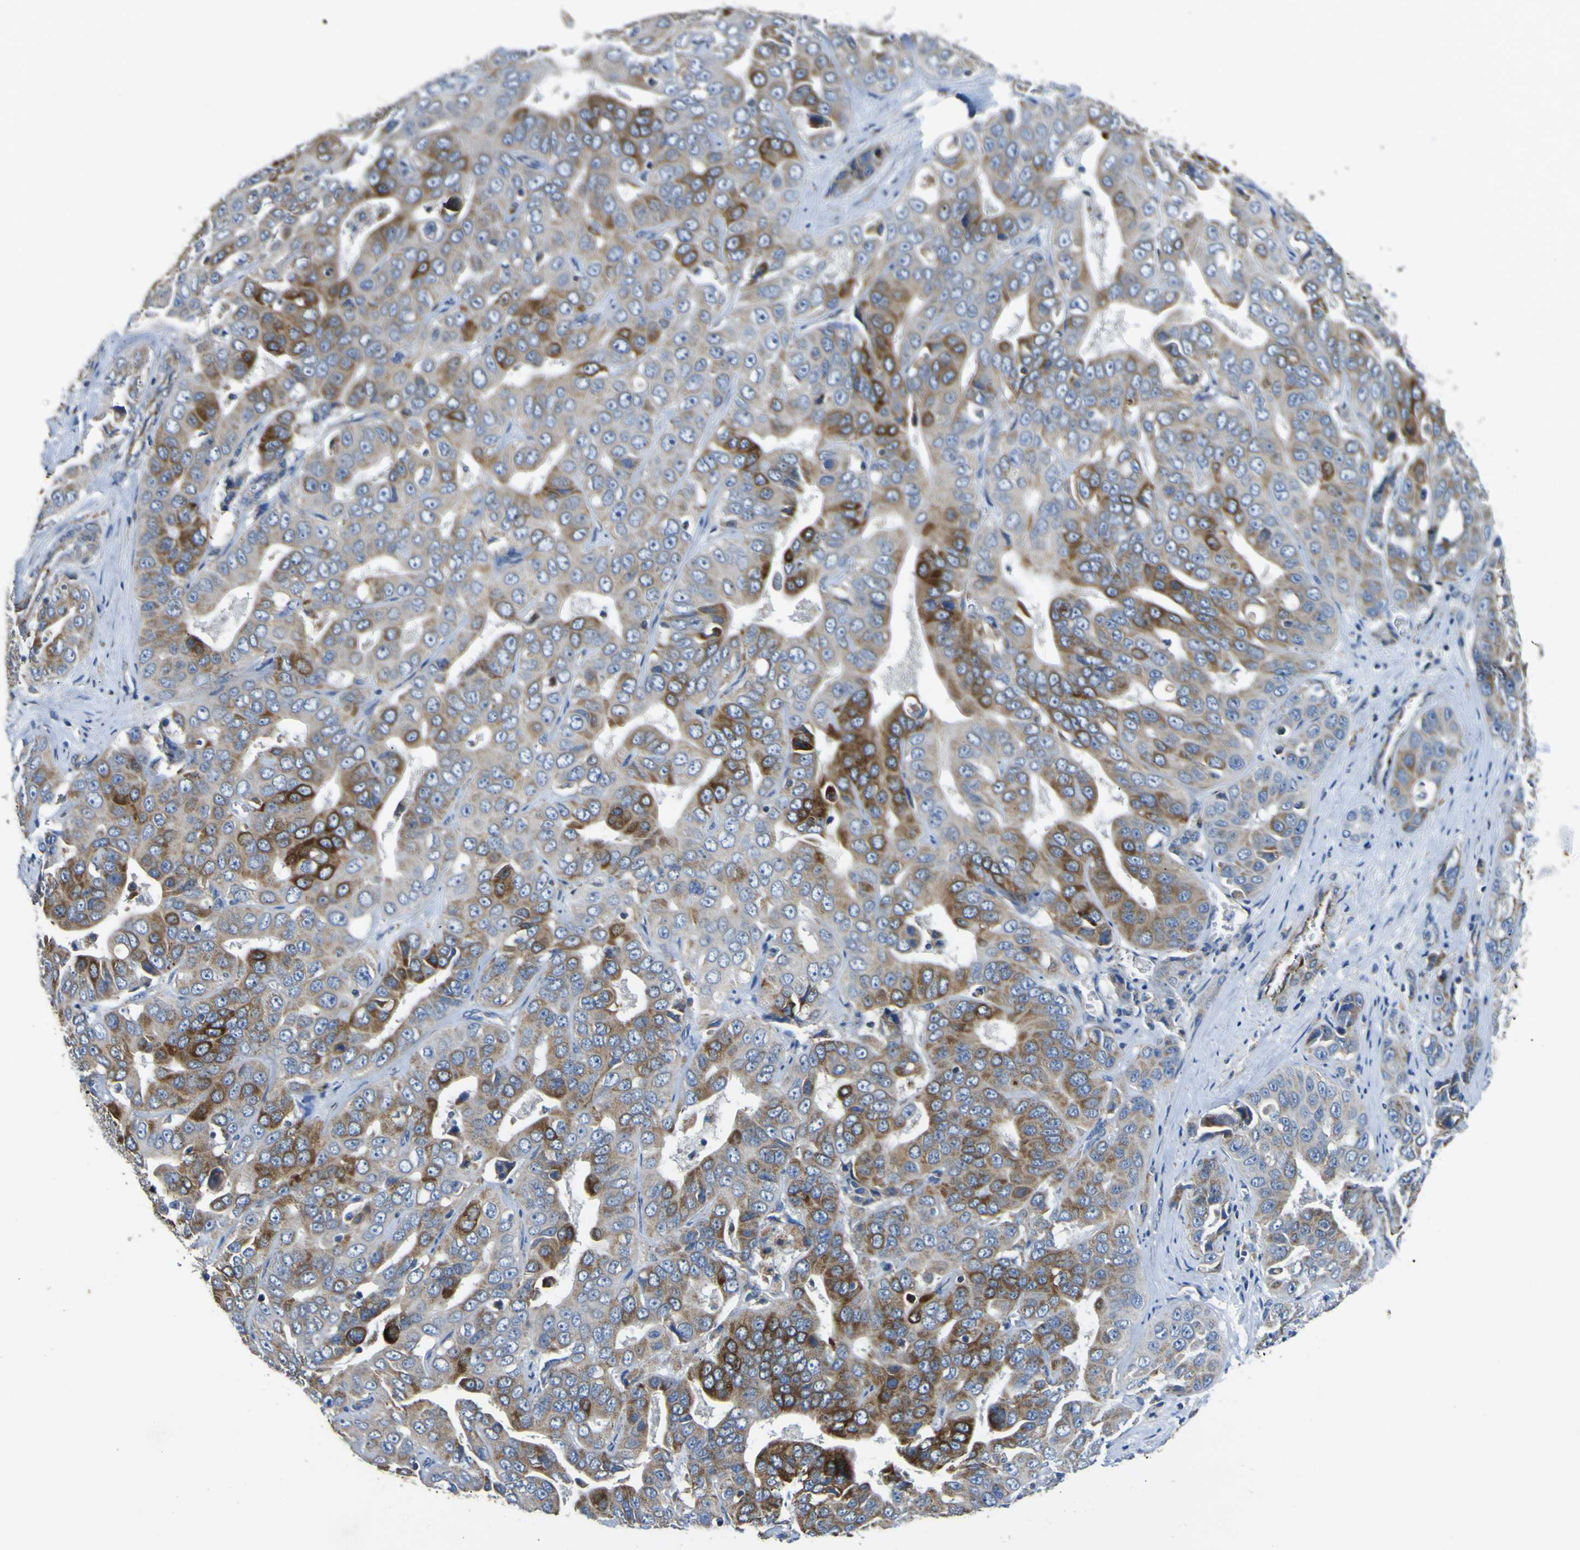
{"staining": {"intensity": "moderate", "quantity": "25%-75%", "location": "cytoplasmic/membranous"}, "tissue": "liver cancer", "cell_type": "Tumor cells", "image_type": "cancer", "snomed": [{"axis": "morphology", "description": "Cholangiocarcinoma"}, {"axis": "topography", "description": "Liver"}], "caption": "IHC image of neoplastic tissue: human cholangiocarcinoma (liver) stained using immunohistochemistry demonstrates medium levels of moderate protein expression localized specifically in the cytoplasmic/membranous of tumor cells, appearing as a cytoplasmic/membranous brown color.", "gene": "ALDH18A1", "patient": {"sex": "female", "age": 52}}